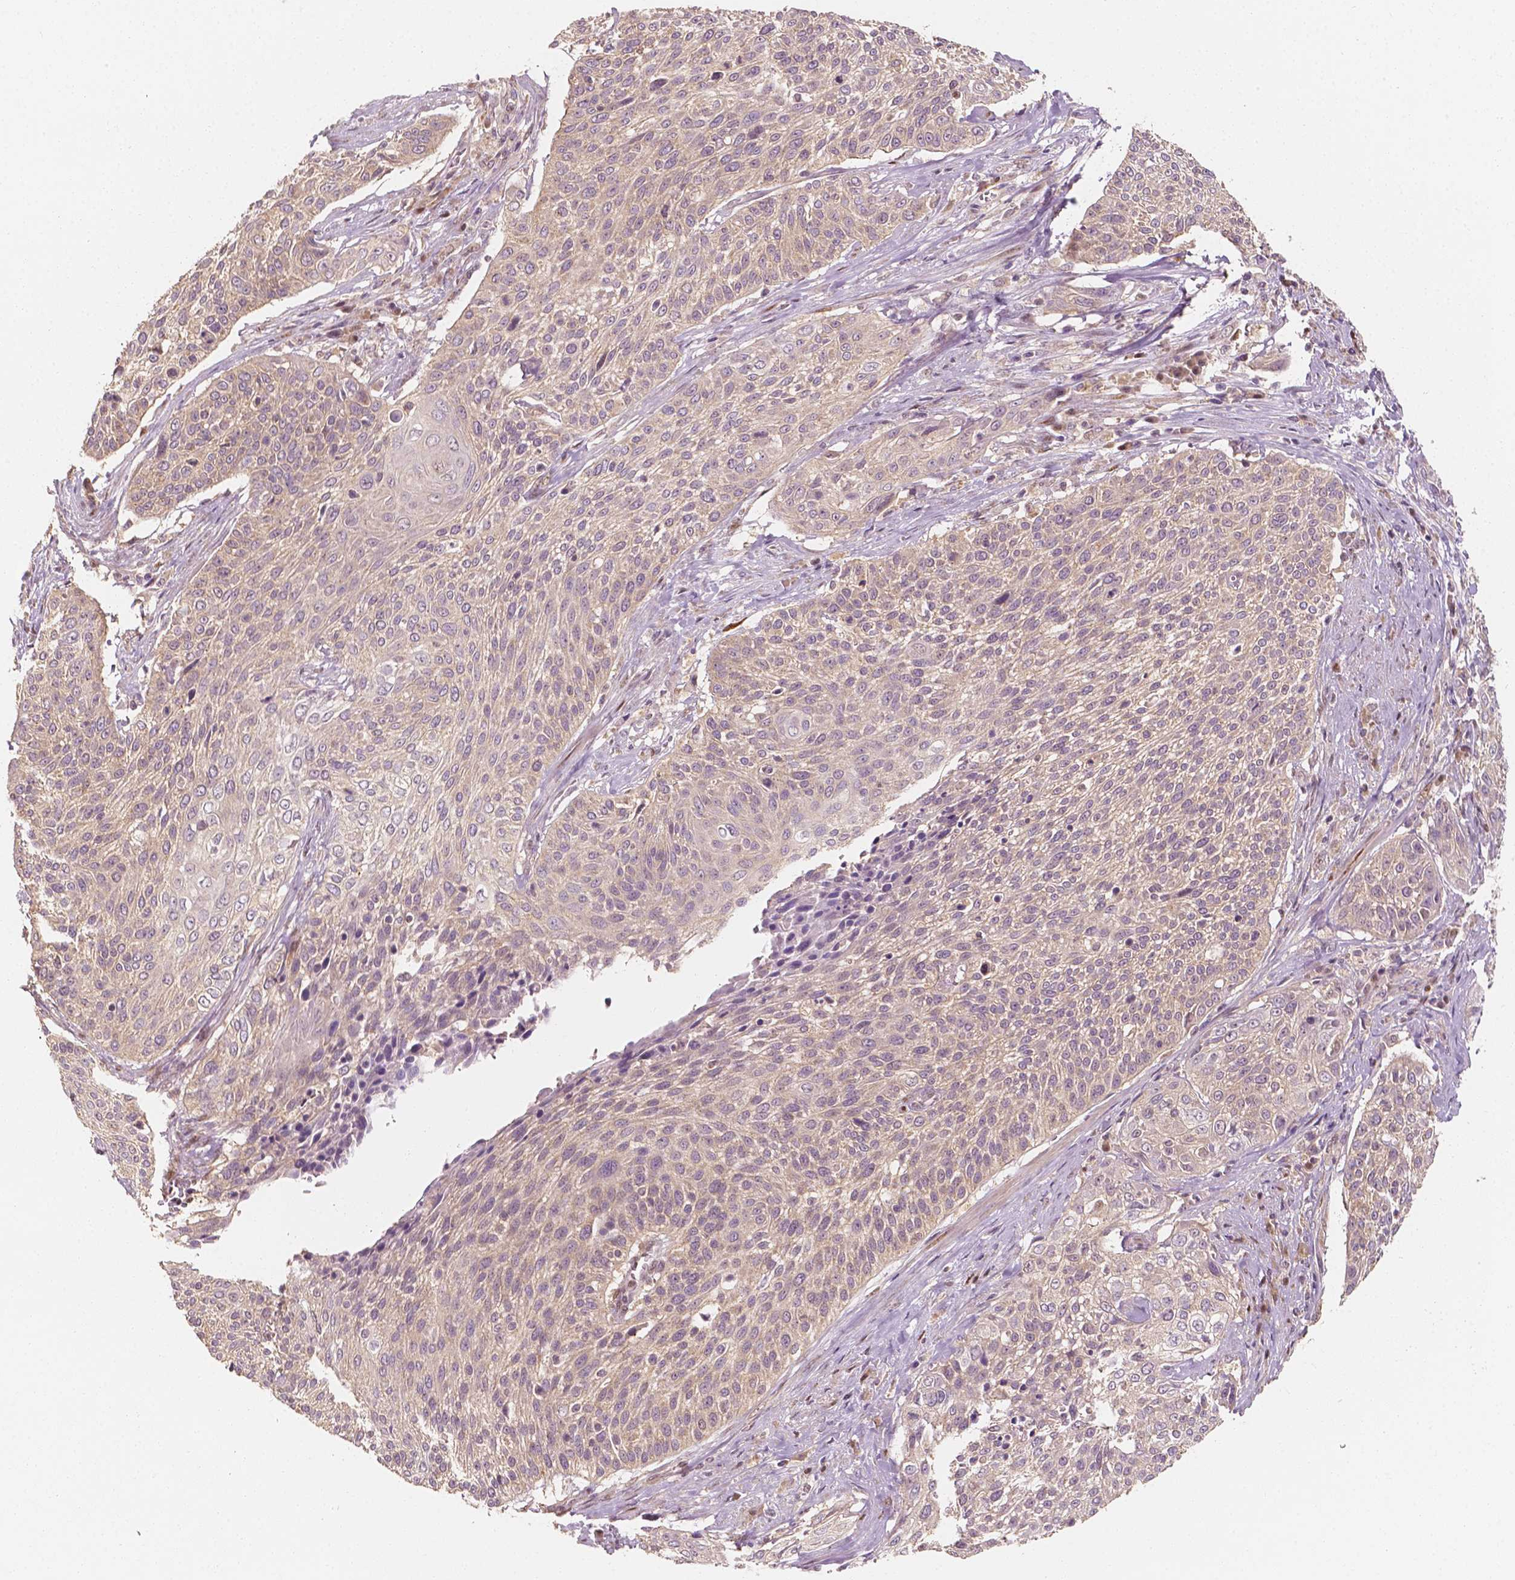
{"staining": {"intensity": "negative", "quantity": "none", "location": "none"}, "tissue": "cervical cancer", "cell_type": "Tumor cells", "image_type": "cancer", "snomed": [{"axis": "morphology", "description": "Squamous cell carcinoma, NOS"}, {"axis": "topography", "description": "Cervix"}], "caption": "The histopathology image reveals no staining of tumor cells in squamous cell carcinoma (cervical).", "gene": "TBC1D17", "patient": {"sex": "female", "age": 31}}